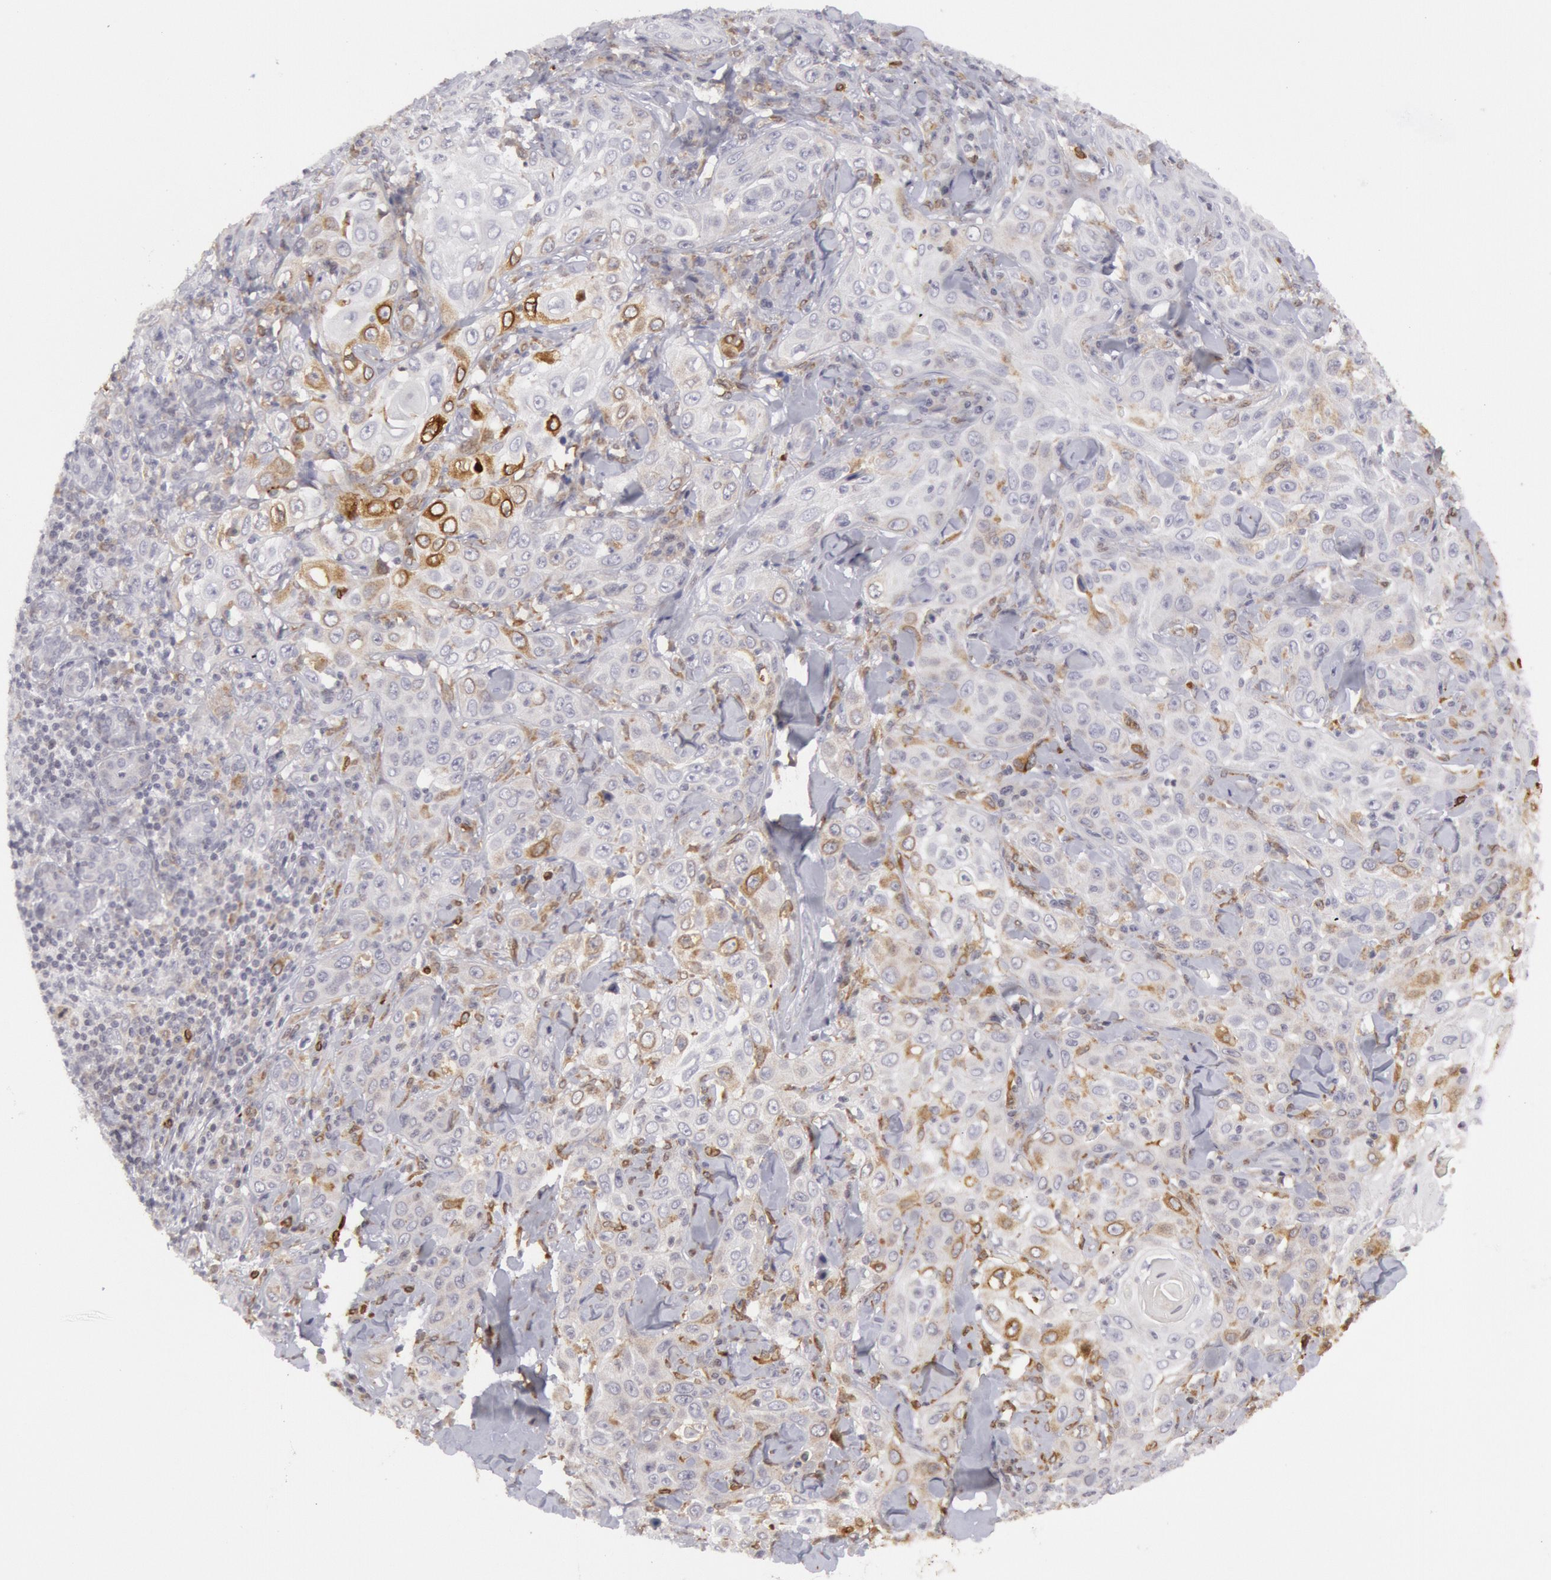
{"staining": {"intensity": "moderate", "quantity": "<25%", "location": "cytoplasmic/membranous"}, "tissue": "skin cancer", "cell_type": "Tumor cells", "image_type": "cancer", "snomed": [{"axis": "morphology", "description": "Squamous cell carcinoma, NOS"}, {"axis": "topography", "description": "Skin"}], "caption": "Immunohistochemistry of squamous cell carcinoma (skin) shows low levels of moderate cytoplasmic/membranous staining in about <25% of tumor cells.", "gene": "PTGS2", "patient": {"sex": "male", "age": 84}}